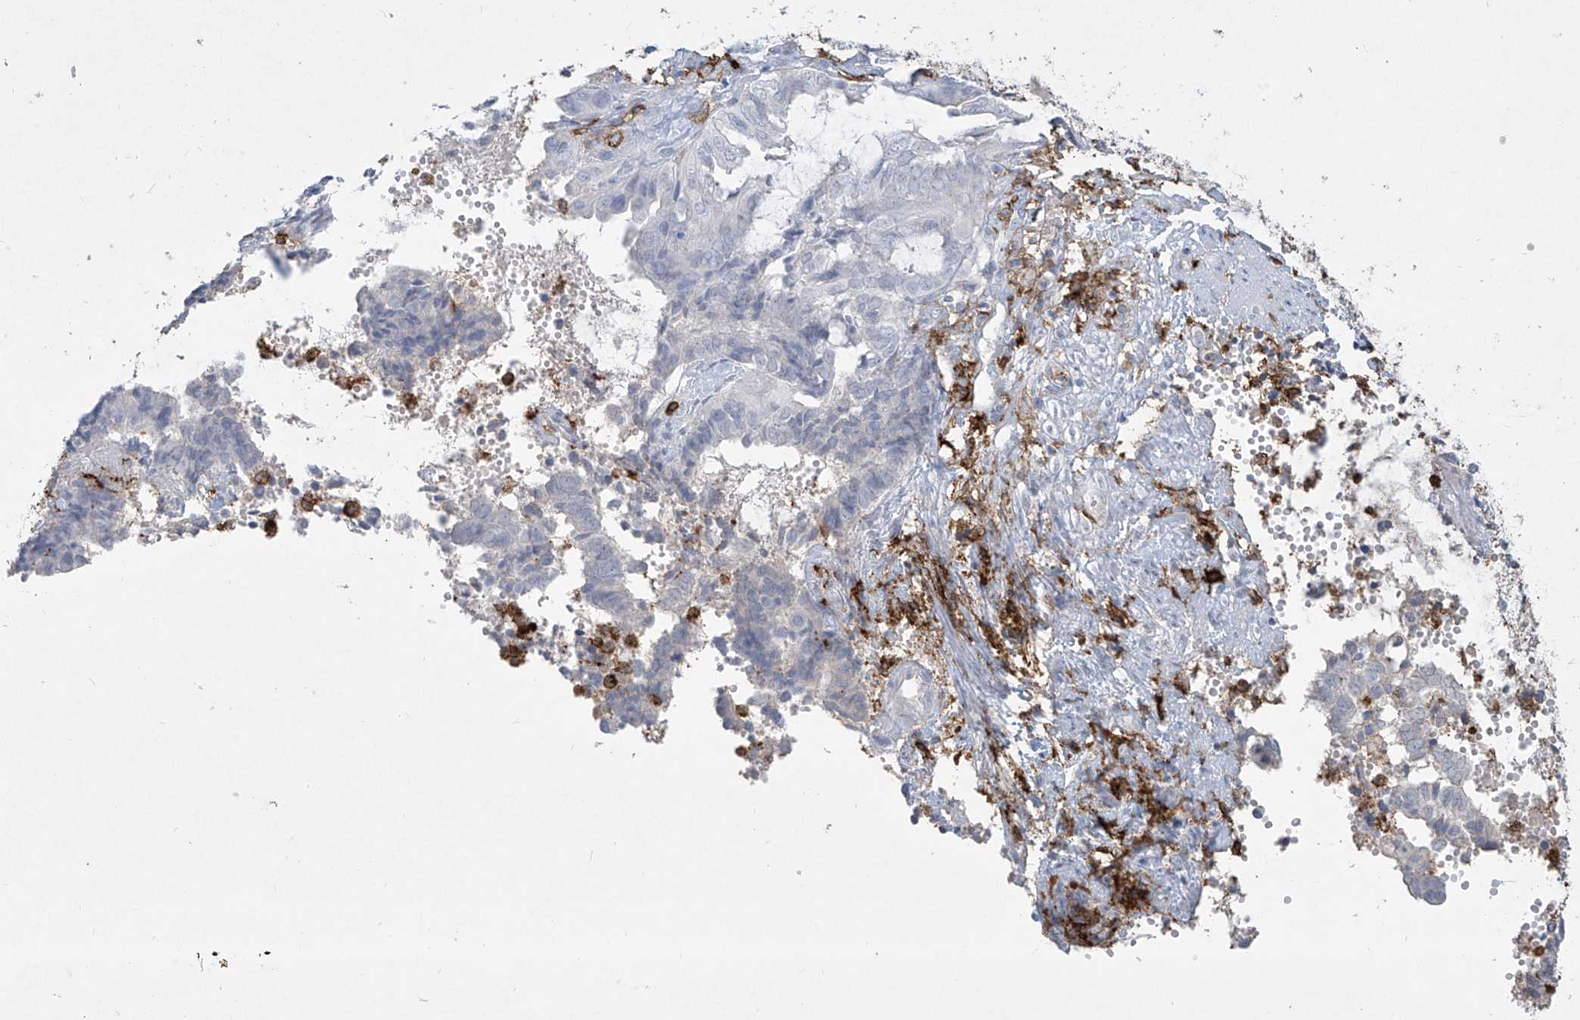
{"staining": {"intensity": "negative", "quantity": "none", "location": "none"}, "tissue": "endometrial cancer", "cell_type": "Tumor cells", "image_type": "cancer", "snomed": [{"axis": "morphology", "description": "Adenocarcinoma, NOS"}, {"axis": "topography", "description": "Uterus"}, {"axis": "topography", "description": "Endometrium"}], "caption": "The photomicrograph demonstrates no significant positivity in tumor cells of endometrial cancer. The staining was performed using DAB to visualize the protein expression in brown, while the nuclei were stained in blue with hematoxylin (Magnification: 20x).", "gene": "FCGR3A", "patient": {"sex": "female", "age": 70}}